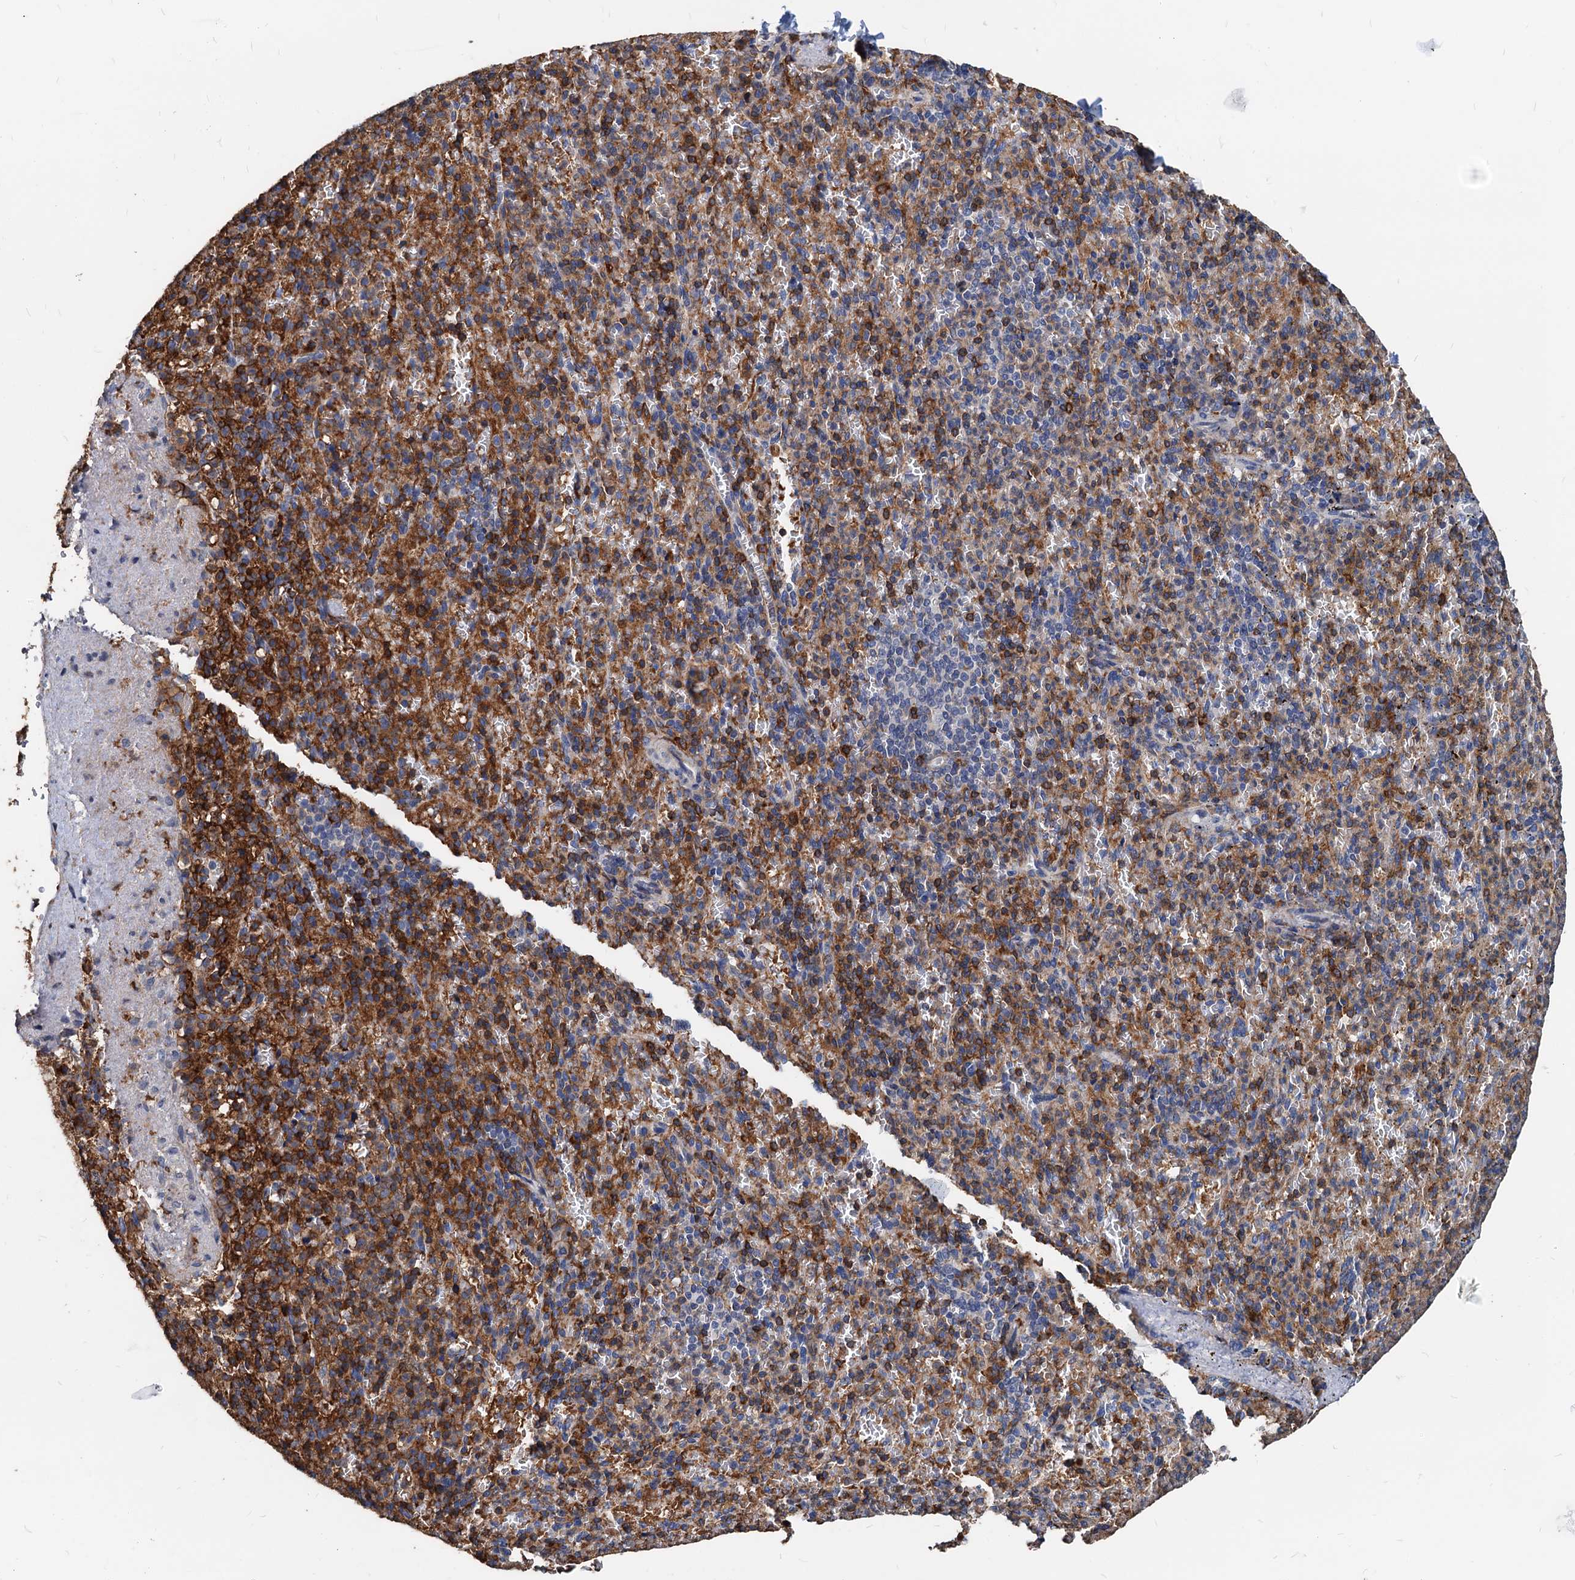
{"staining": {"intensity": "strong", "quantity": "25%-75%", "location": "cytoplasmic/membranous"}, "tissue": "spleen", "cell_type": "Cells in red pulp", "image_type": "normal", "snomed": [{"axis": "morphology", "description": "Normal tissue, NOS"}, {"axis": "topography", "description": "Spleen"}], "caption": "An IHC photomicrograph of normal tissue is shown. Protein staining in brown highlights strong cytoplasmic/membranous positivity in spleen within cells in red pulp.", "gene": "LCP2", "patient": {"sex": "female", "age": 74}}